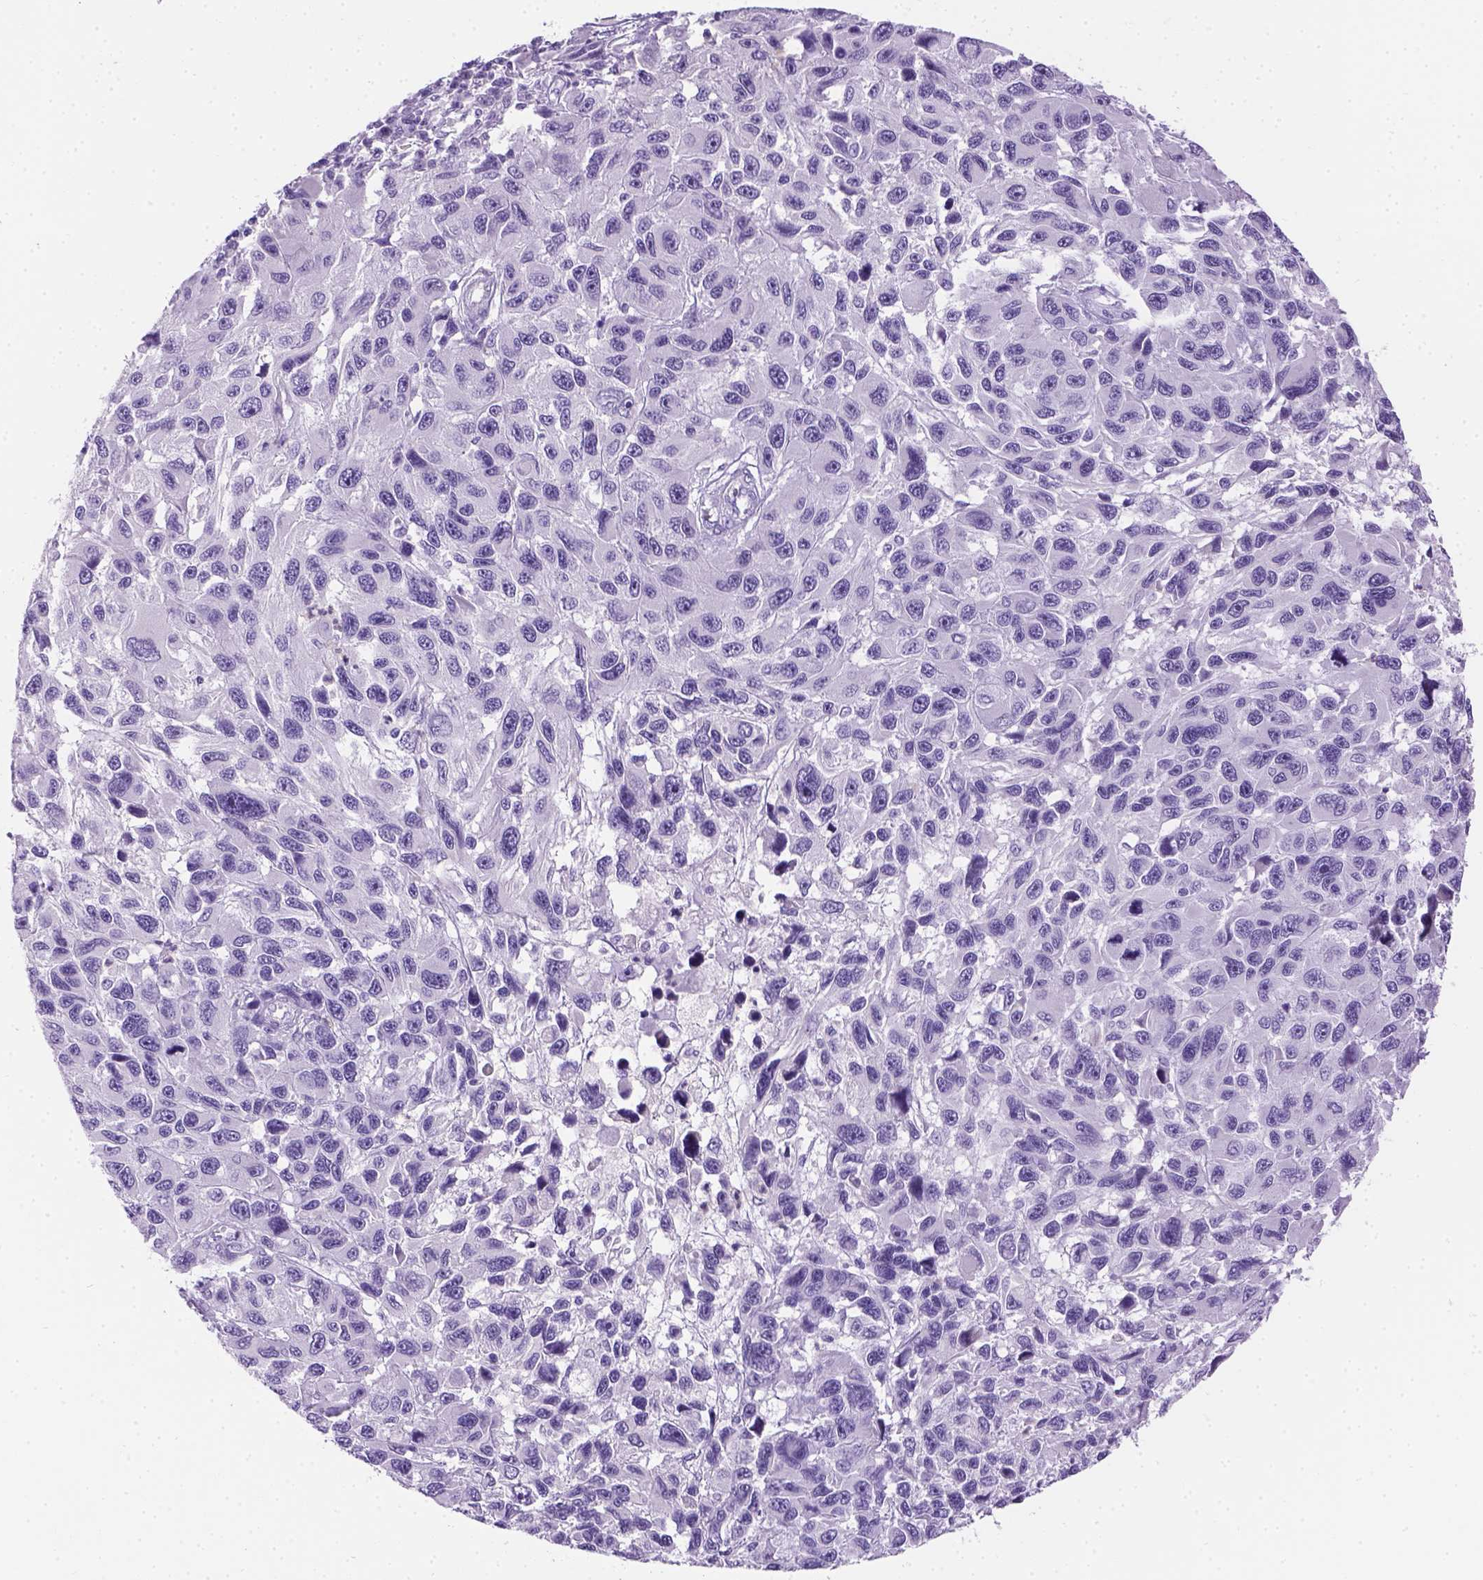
{"staining": {"intensity": "negative", "quantity": "none", "location": "none"}, "tissue": "melanoma", "cell_type": "Tumor cells", "image_type": "cancer", "snomed": [{"axis": "morphology", "description": "Malignant melanoma, NOS"}, {"axis": "topography", "description": "Skin"}], "caption": "Melanoma stained for a protein using immunohistochemistry (IHC) shows no positivity tumor cells.", "gene": "TMEM38A", "patient": {"sex": "male", "age": 53}}